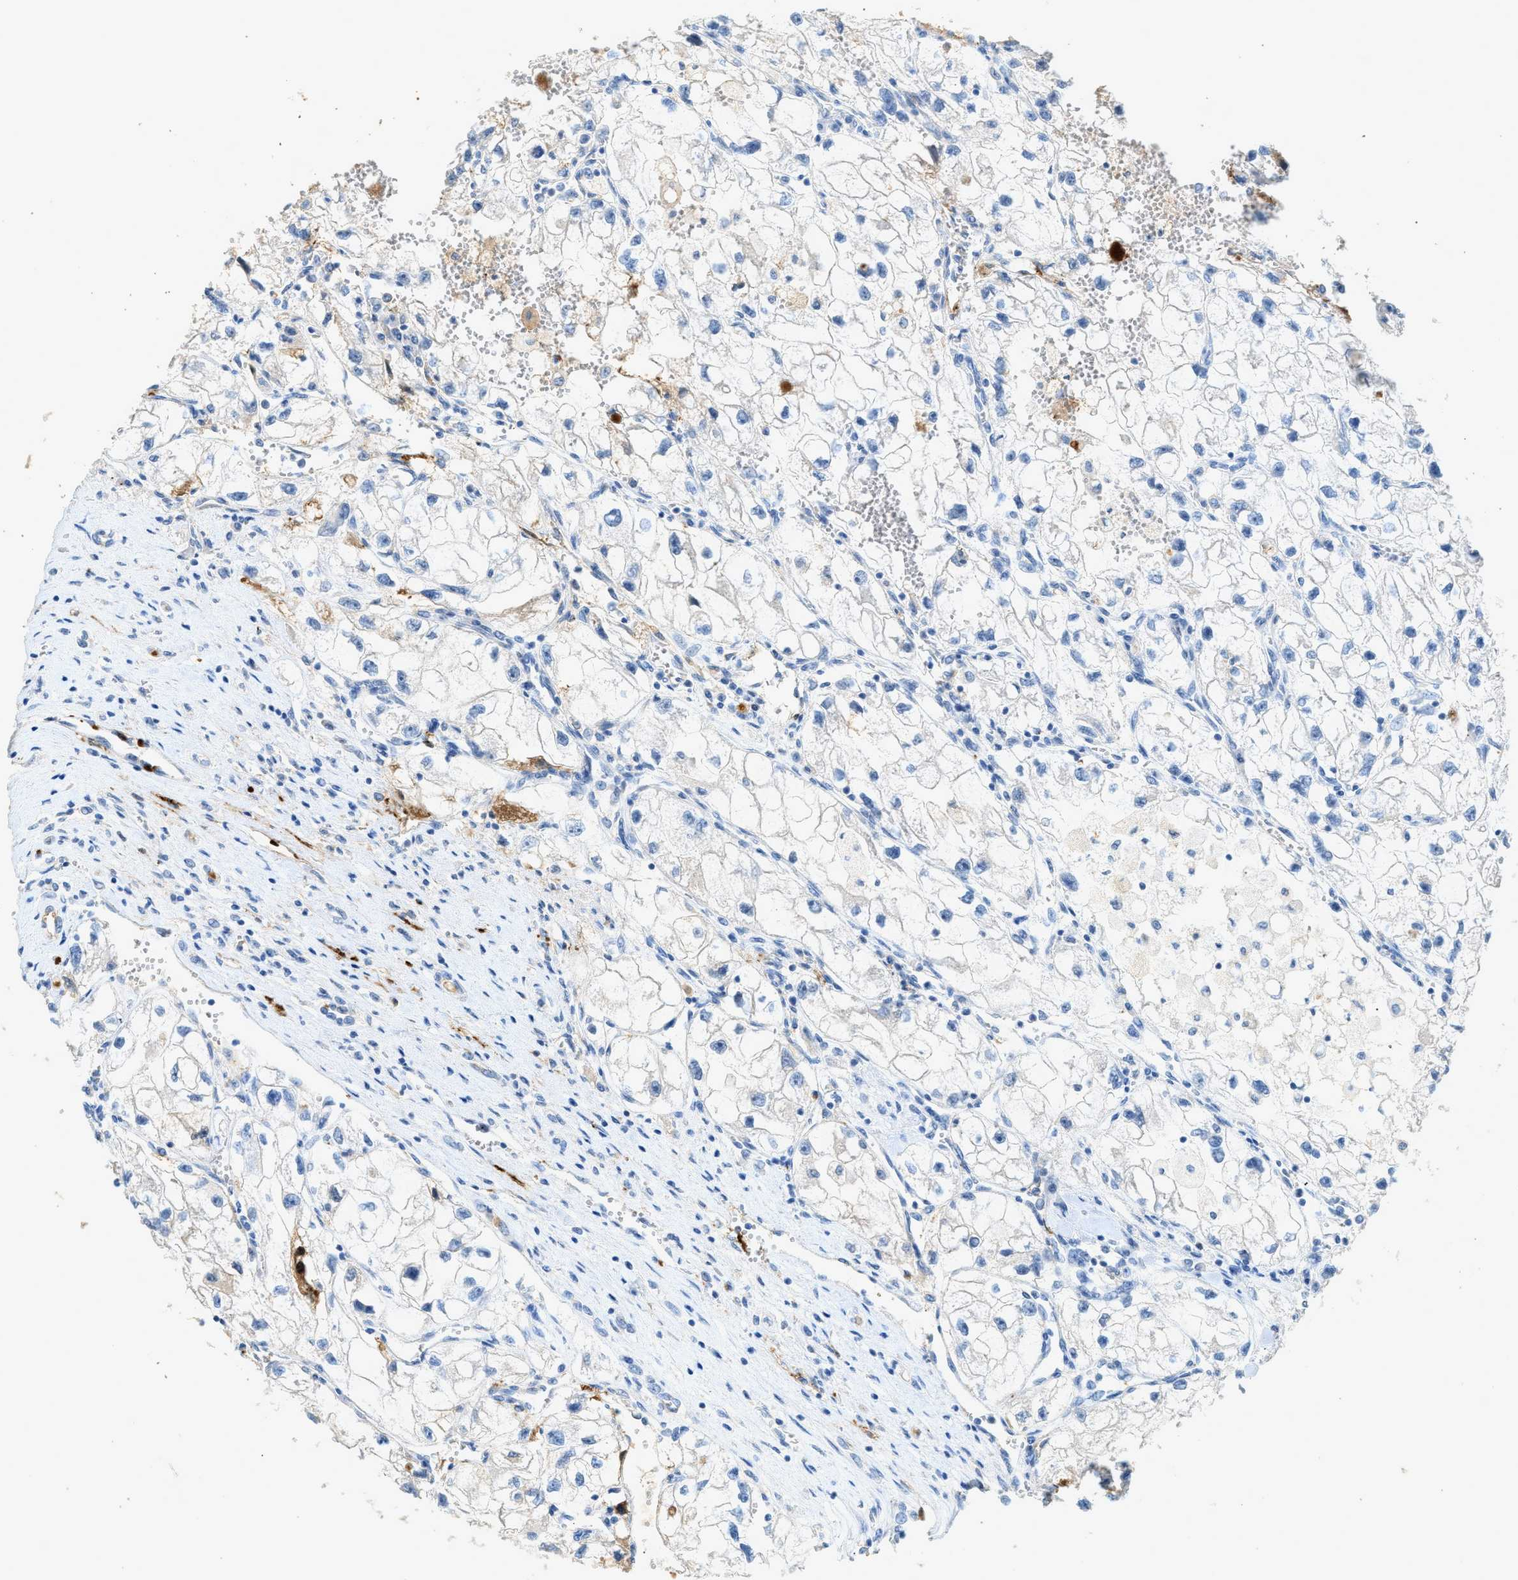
{"staining": {"intensity": "negative", "quantity": "none", "location": "none"}, "tissue": "renal cancer", "cell_type": "Tumor cells", "image_type": "cancer", "snomed": [{"axis": "morphology", "description": "Adenocarcinoma, NOS"}, {"axis": "topography", "description": "Kidney"}], "caption": "High magnification brightfield microscopy of renal cancer stained with DAB (3,3'-diaminobenzidine) (brown) and counterstained with hematoxylin (blue): tumor cells show no significant staining.", "gene": "F2", "patient": {"sex": "female", "age": 70}}